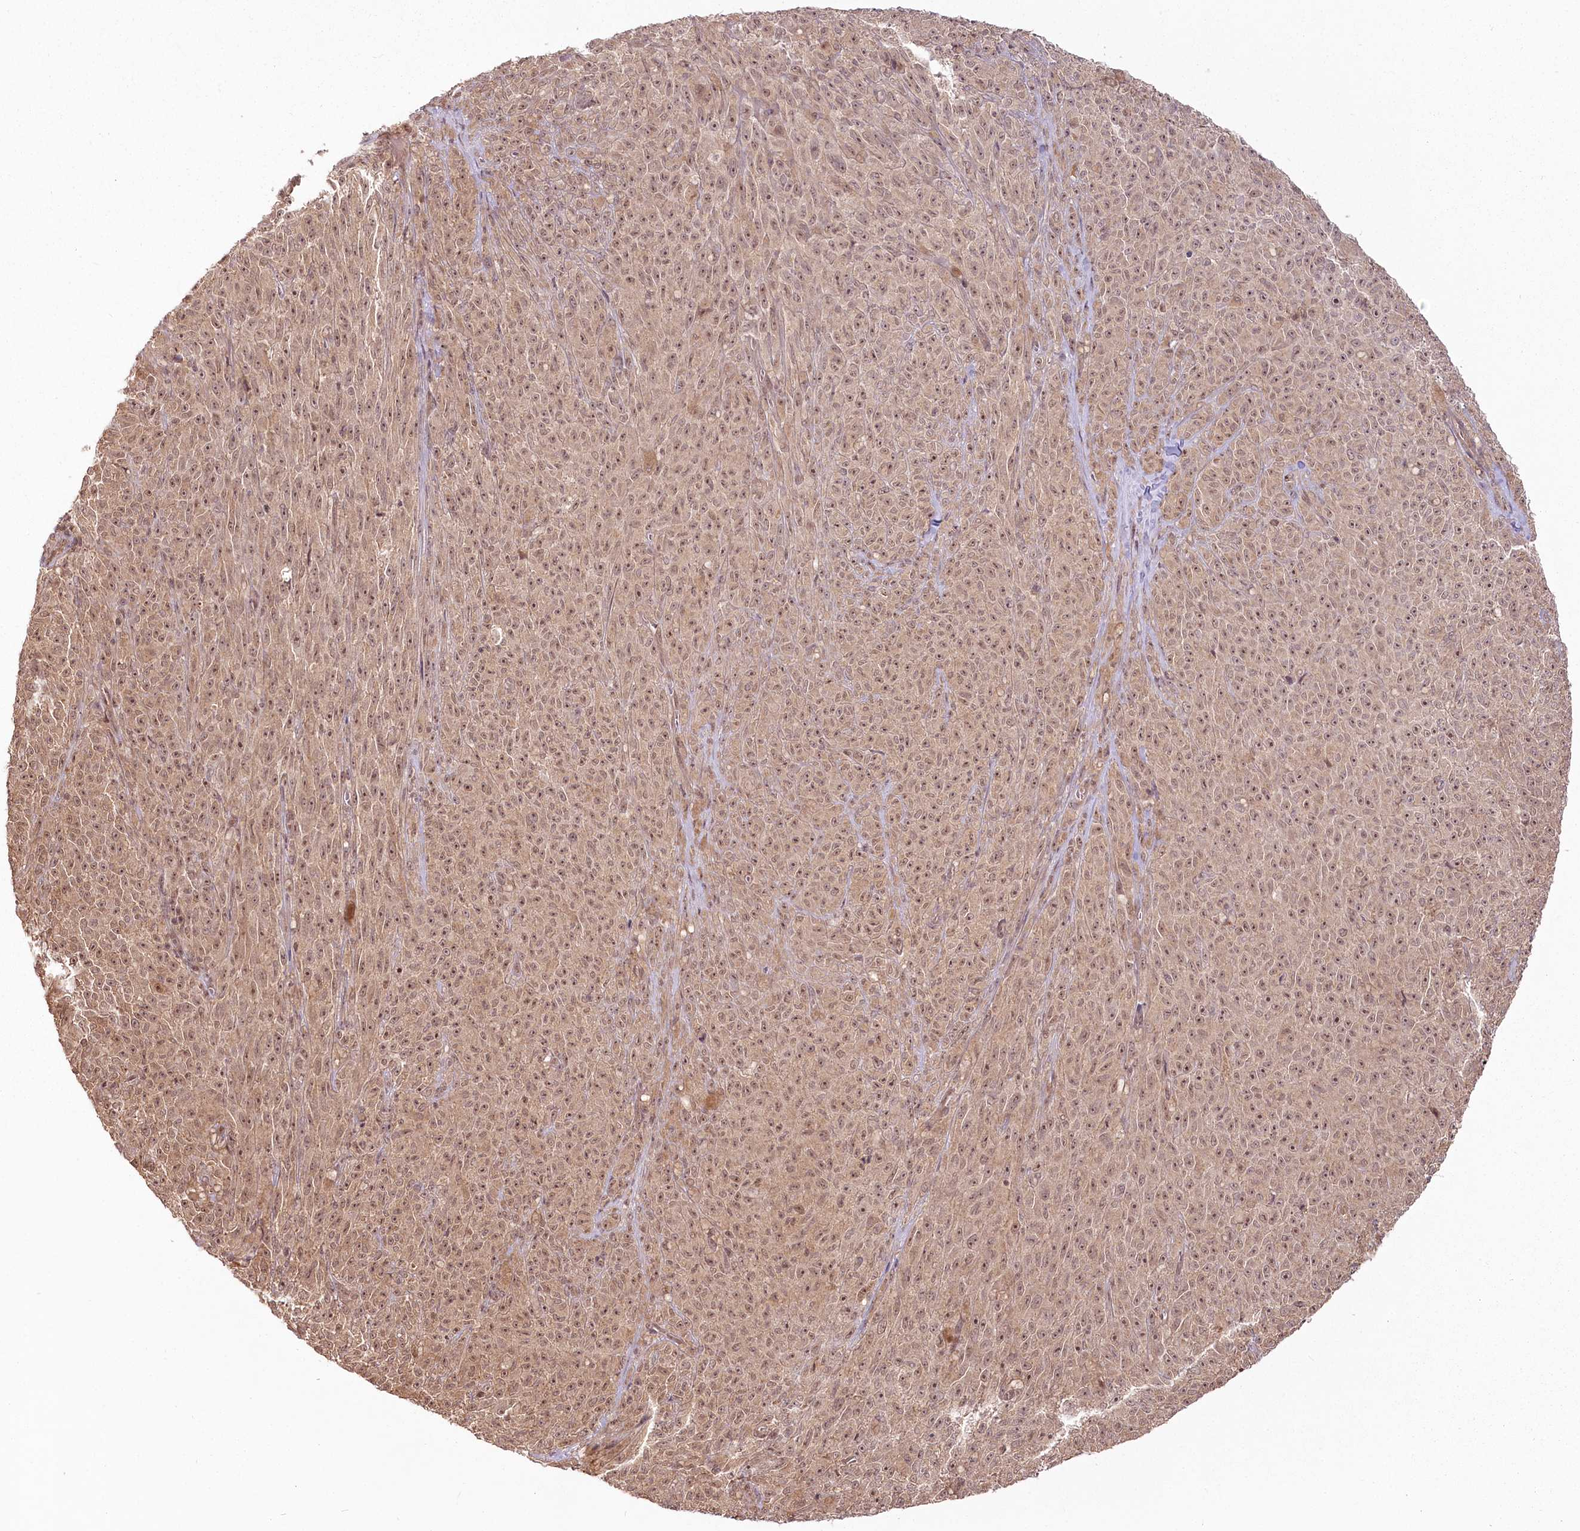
{"staining": {"intensity": "moderate", "quantity": ">75%", "location": "cytoplasmic/membranous,nuclear"}, "tissue": "melanoma", "cell_type": "Tumor cells", "image_type": "cancer", "snomed": [{"axis": "morphology", "description": "Malignant melanoma, NOS"}, {"axis": "topography", "description": "Skin"}], "caption": "Malignant melanoma stained for a protein (brown) displays moderate cytoplasmic/membranous and nuclear positive expression in about >75% of tumor cells.", "gene": "R3HDM2", "patient": {"sex": "female", "age": 82}}